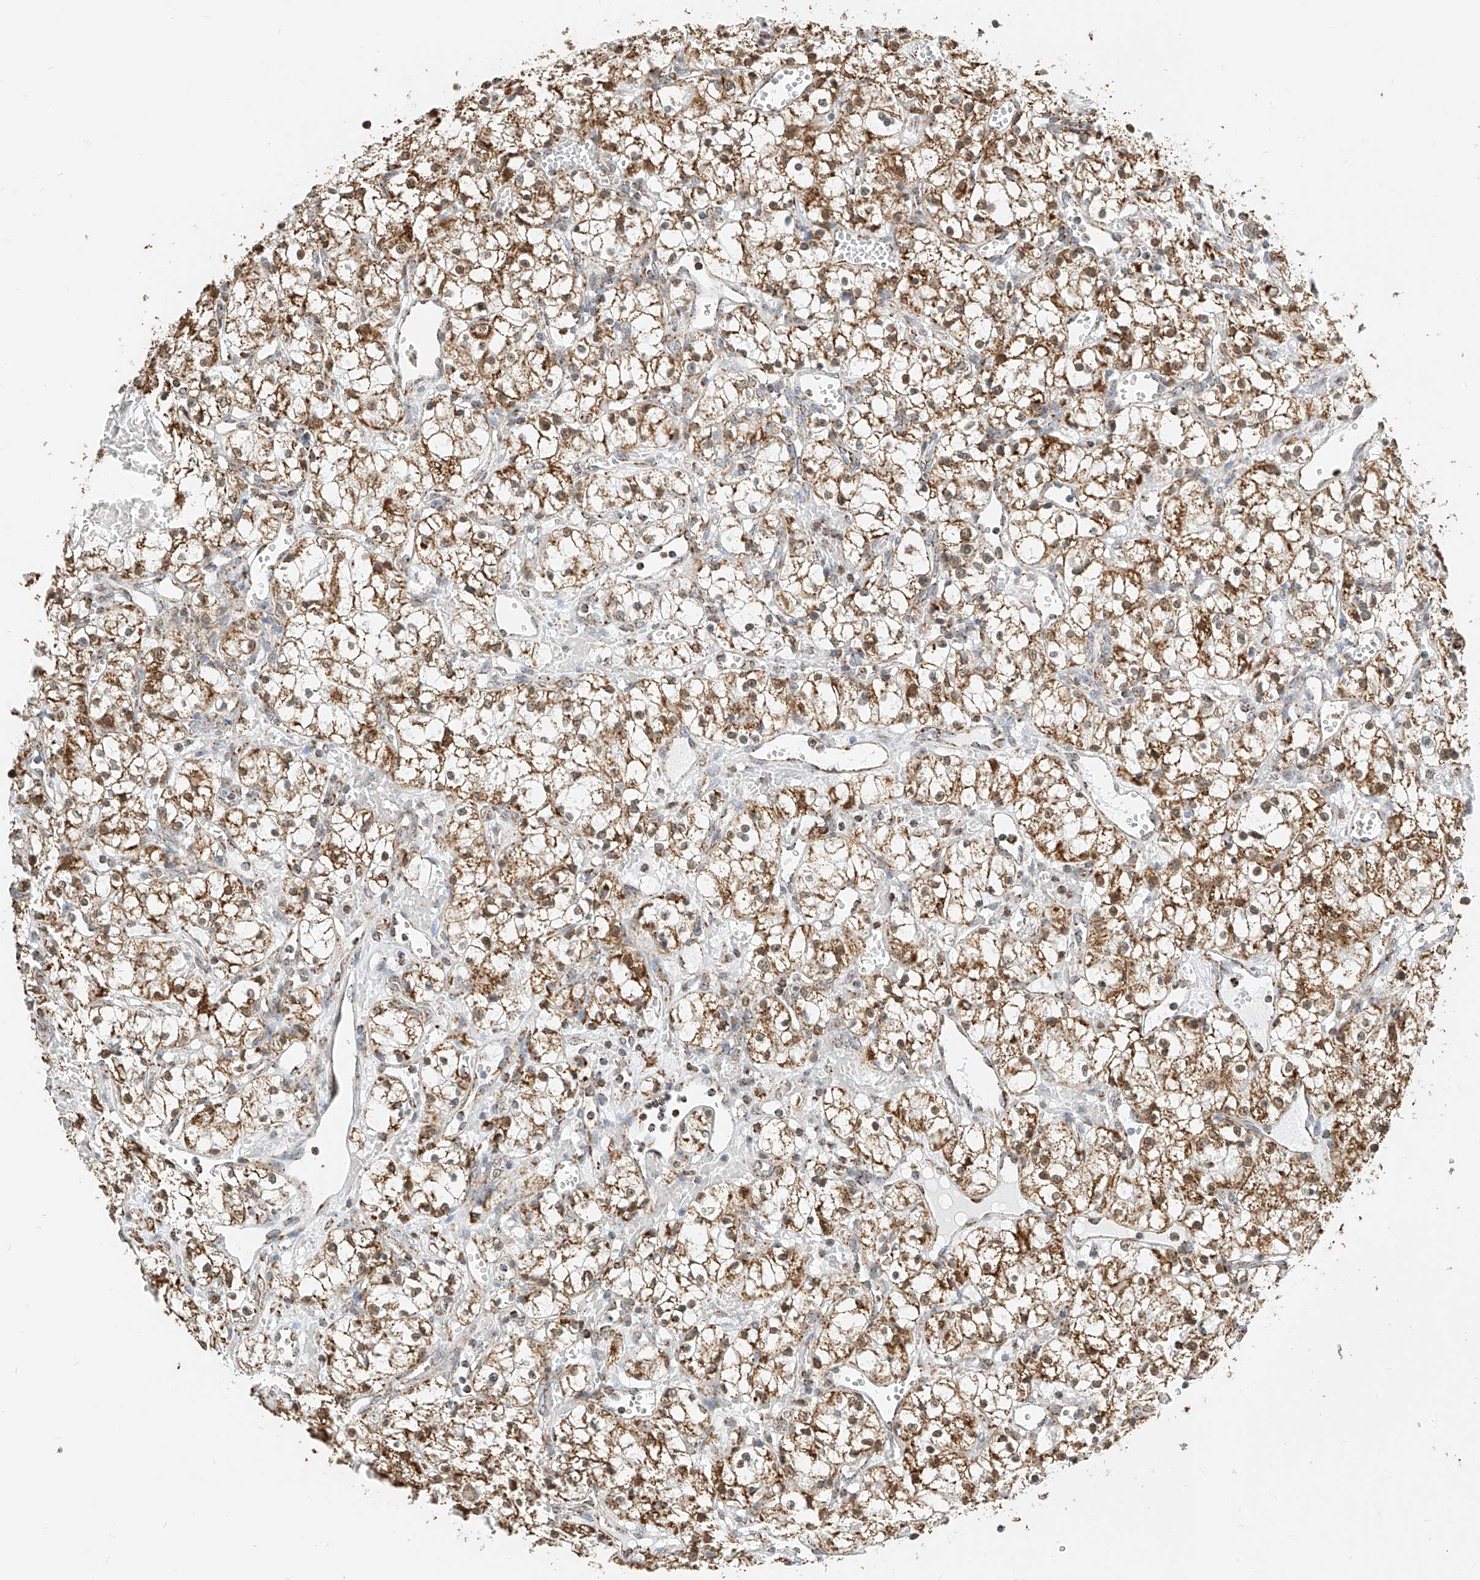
{"staining": {"intensity": "moderate", "quantity": ">75%", "location": "cytoplasmic/membranous"}, "tissue": "renal cancer", "cell_type": "Tumor cells", "image_type": "cancer", "snomed": [{"axis": "morphology", "description": "Adenocarcinoma, NOS"}, {"axis": "topography", "description": "Kidney"}], "caption": "IHC micrograph of human renal cancer (adenocarcinoma) stained for a protein (brown), which reveals medium levels of moderate cytoplasmic/membranous positivity in approximately >75% of tumor cells.", "gene": "PPA2", "patient": {"sex": "male", "age": 59}}